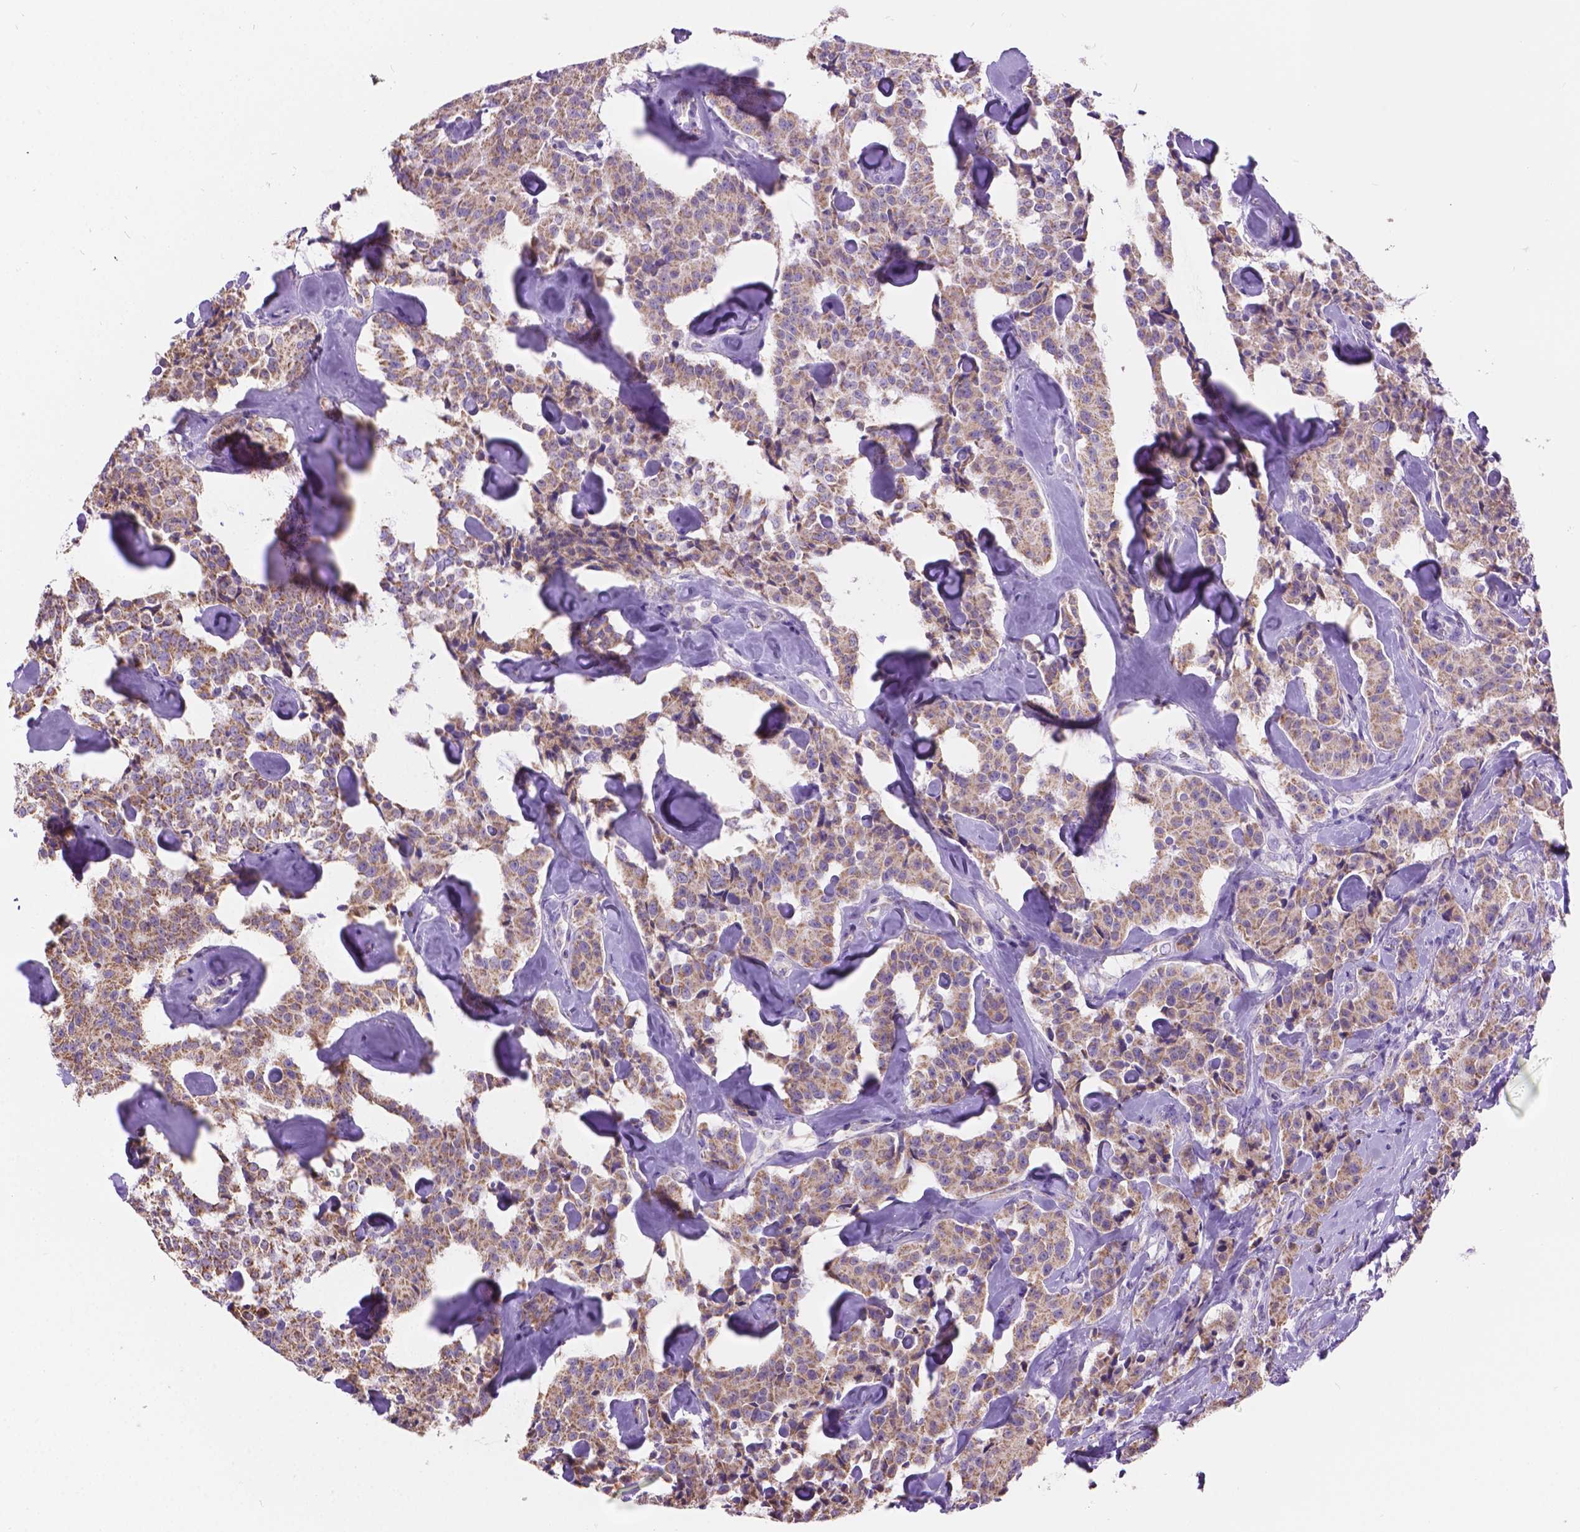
{"staining": {"intensity": "weak", "quantity": ">75%", "location": "cytoplasmic/membranous"}, "tissue": "carcinoid", "cell_type": "Tumor cells", "image_type": "cancer", "snomed": [{"axis": "morphology", "description": "Carcinoid, malignant, NOS"}, {"axis": "topography", "description": "Pancreas"}], "caption": "A brown stain highlights weak cytoplasmic/membranous positivity of a protein in human malignant carcinoid tumor cells. The staining was performed using DAB, with brown indicating positive protein expression. Nuclei are stained blue with hematoxylin.", "gene": "CSPG5", "patient": {"sex": "male", "age": 41}}